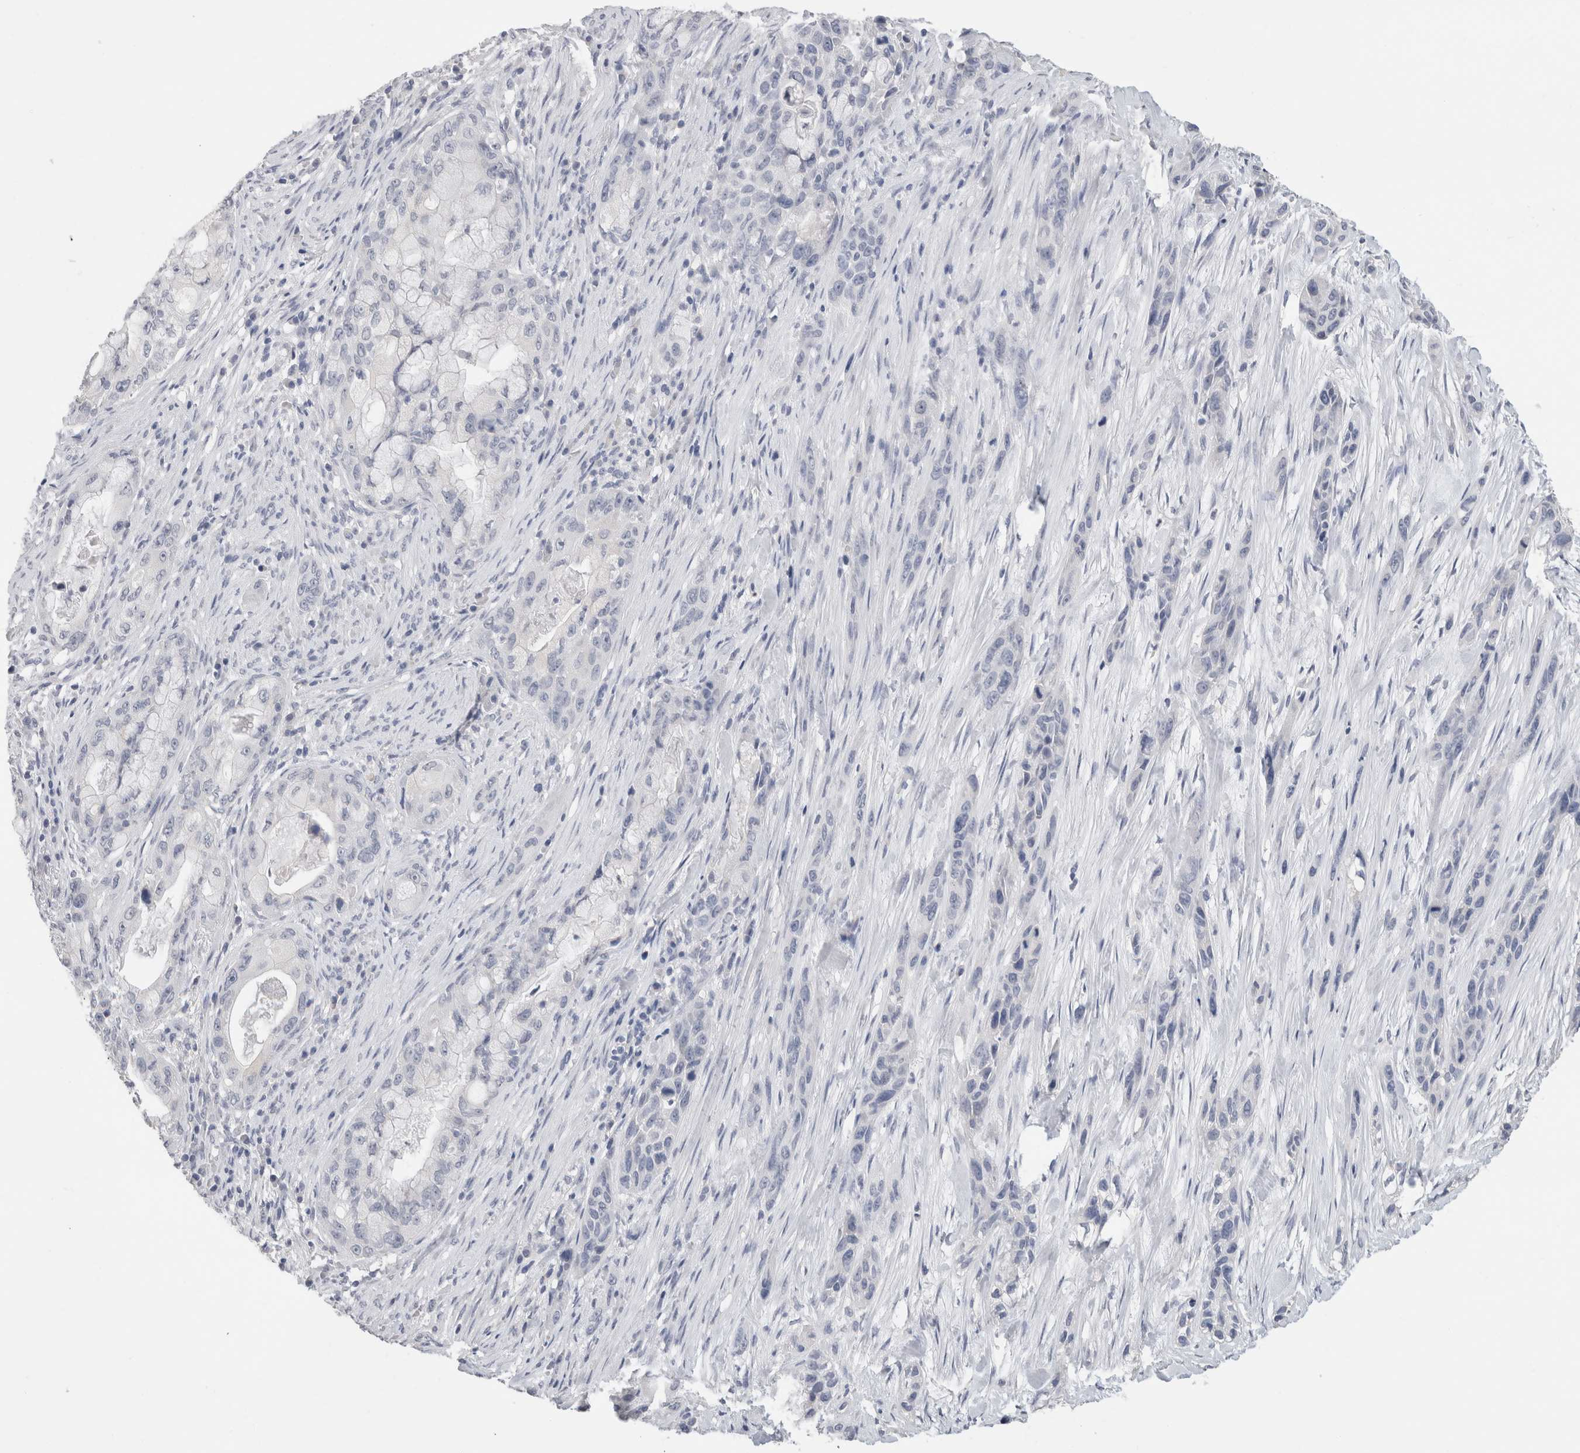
{"staining": {"intensity": "negative", "quantity": "none", "location": "none"}, "tissue": "pancreatic cancer", "cell_type": "Tumor cells", "image_type": "cancer", "snomed": [{"axis": "morphology", "description": "Adenocarcinoma, NOS"}, {"axis": "topography", "description": "Pancreas"}], "caption": "The image demonstrates no staining of tumor cells in pancreatic adenocarcinoma.", "gene": "BCAN", "patient": {"sex": "male", "age": 53}}